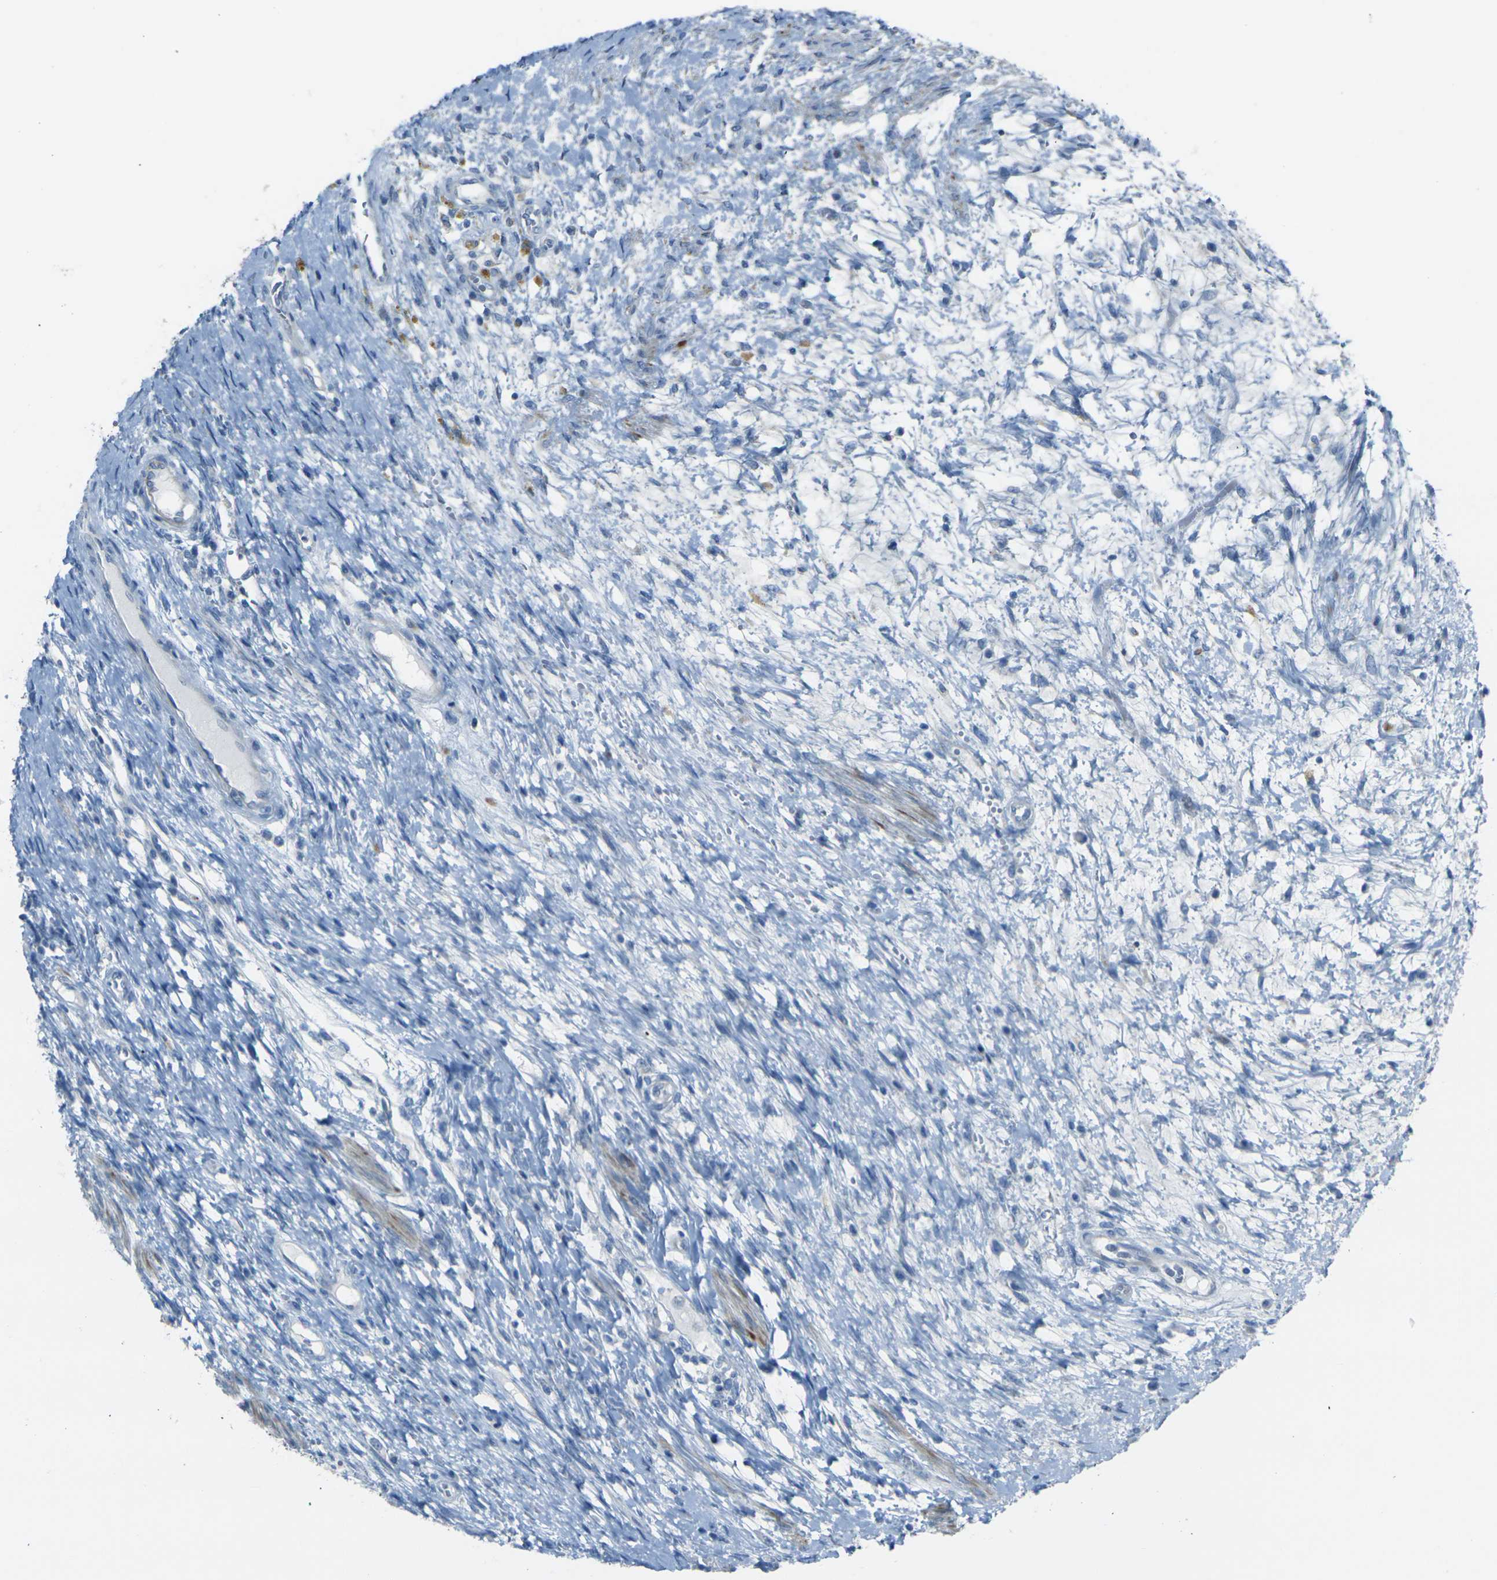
{"staining": {"intensity": "negative", "quantity": "none", "location": "none"}, "tissue": "testis cancer", "cell_type": "Tumor cells", "image_type": "cancer", "snomed": [{"axis": "morphology", "description": "Carcinoma, Embryonal, NOS"}, {"axis": "topography", "description": "Testis"}], "caption": "Tumor cells are negative for protein expression in human testis cancer.", "gene": "ANKRD46", "patient": {"sex": "male", "age": 26}}